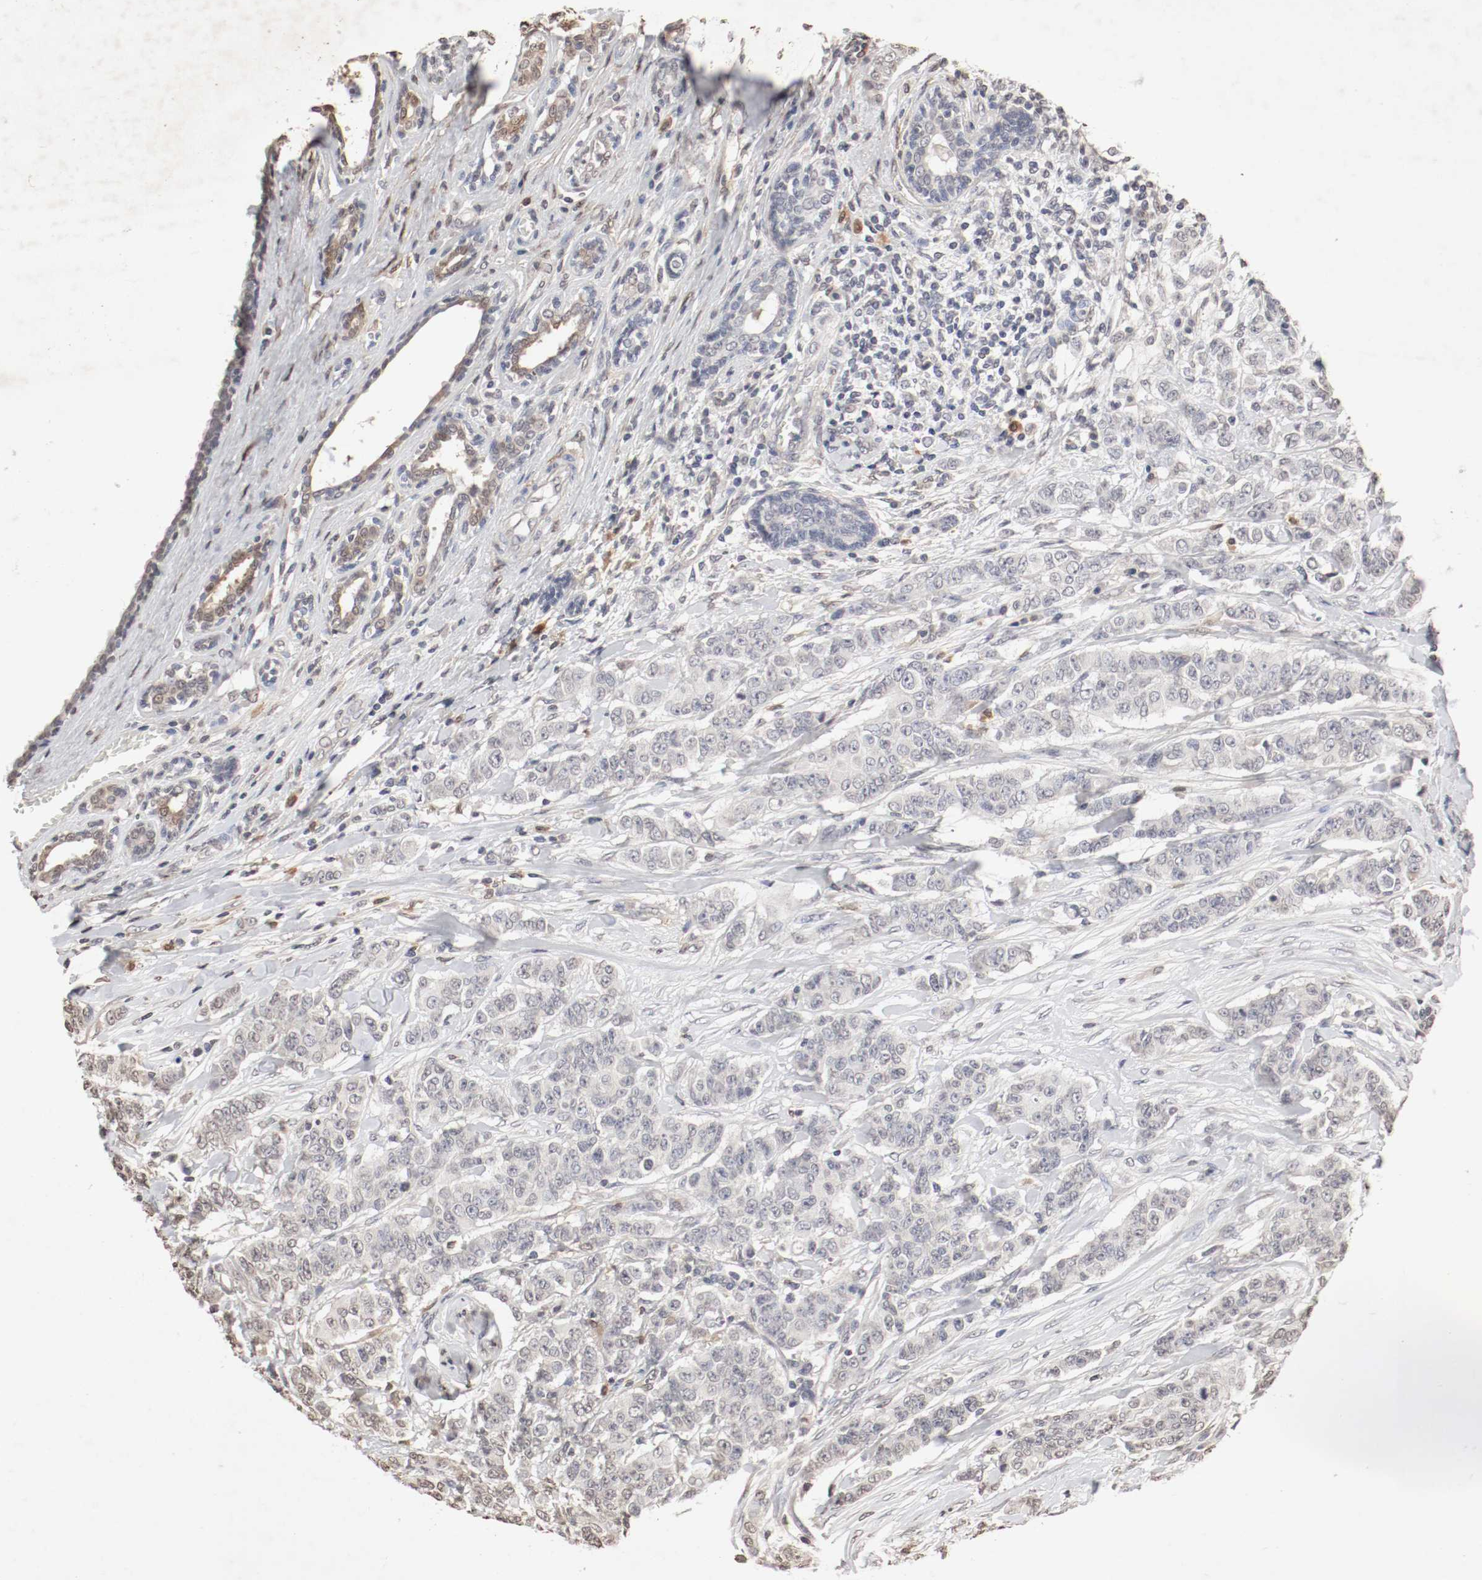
{"staining": {"intensity": "weak", "quantity": "<25%", "location": "cytoplasmic/membranous,nuclear"}, "tissue": "breast cancer", "cell_type": "Tumor cells", "image_type": "cancer", "snomed": [{"axis": "morphology", "description": "Duct carcinoma"}, {"axis": "topography", "description": "Breast"}], "caption": "DAB (3,3'-diaminobenzidine) immunohistochemical staining of breast infiltrating ductal carcinoma shows no significant positivity in tumor cells.", "gene": "WASL", "patient": {"sex": "female", "age": 40}}